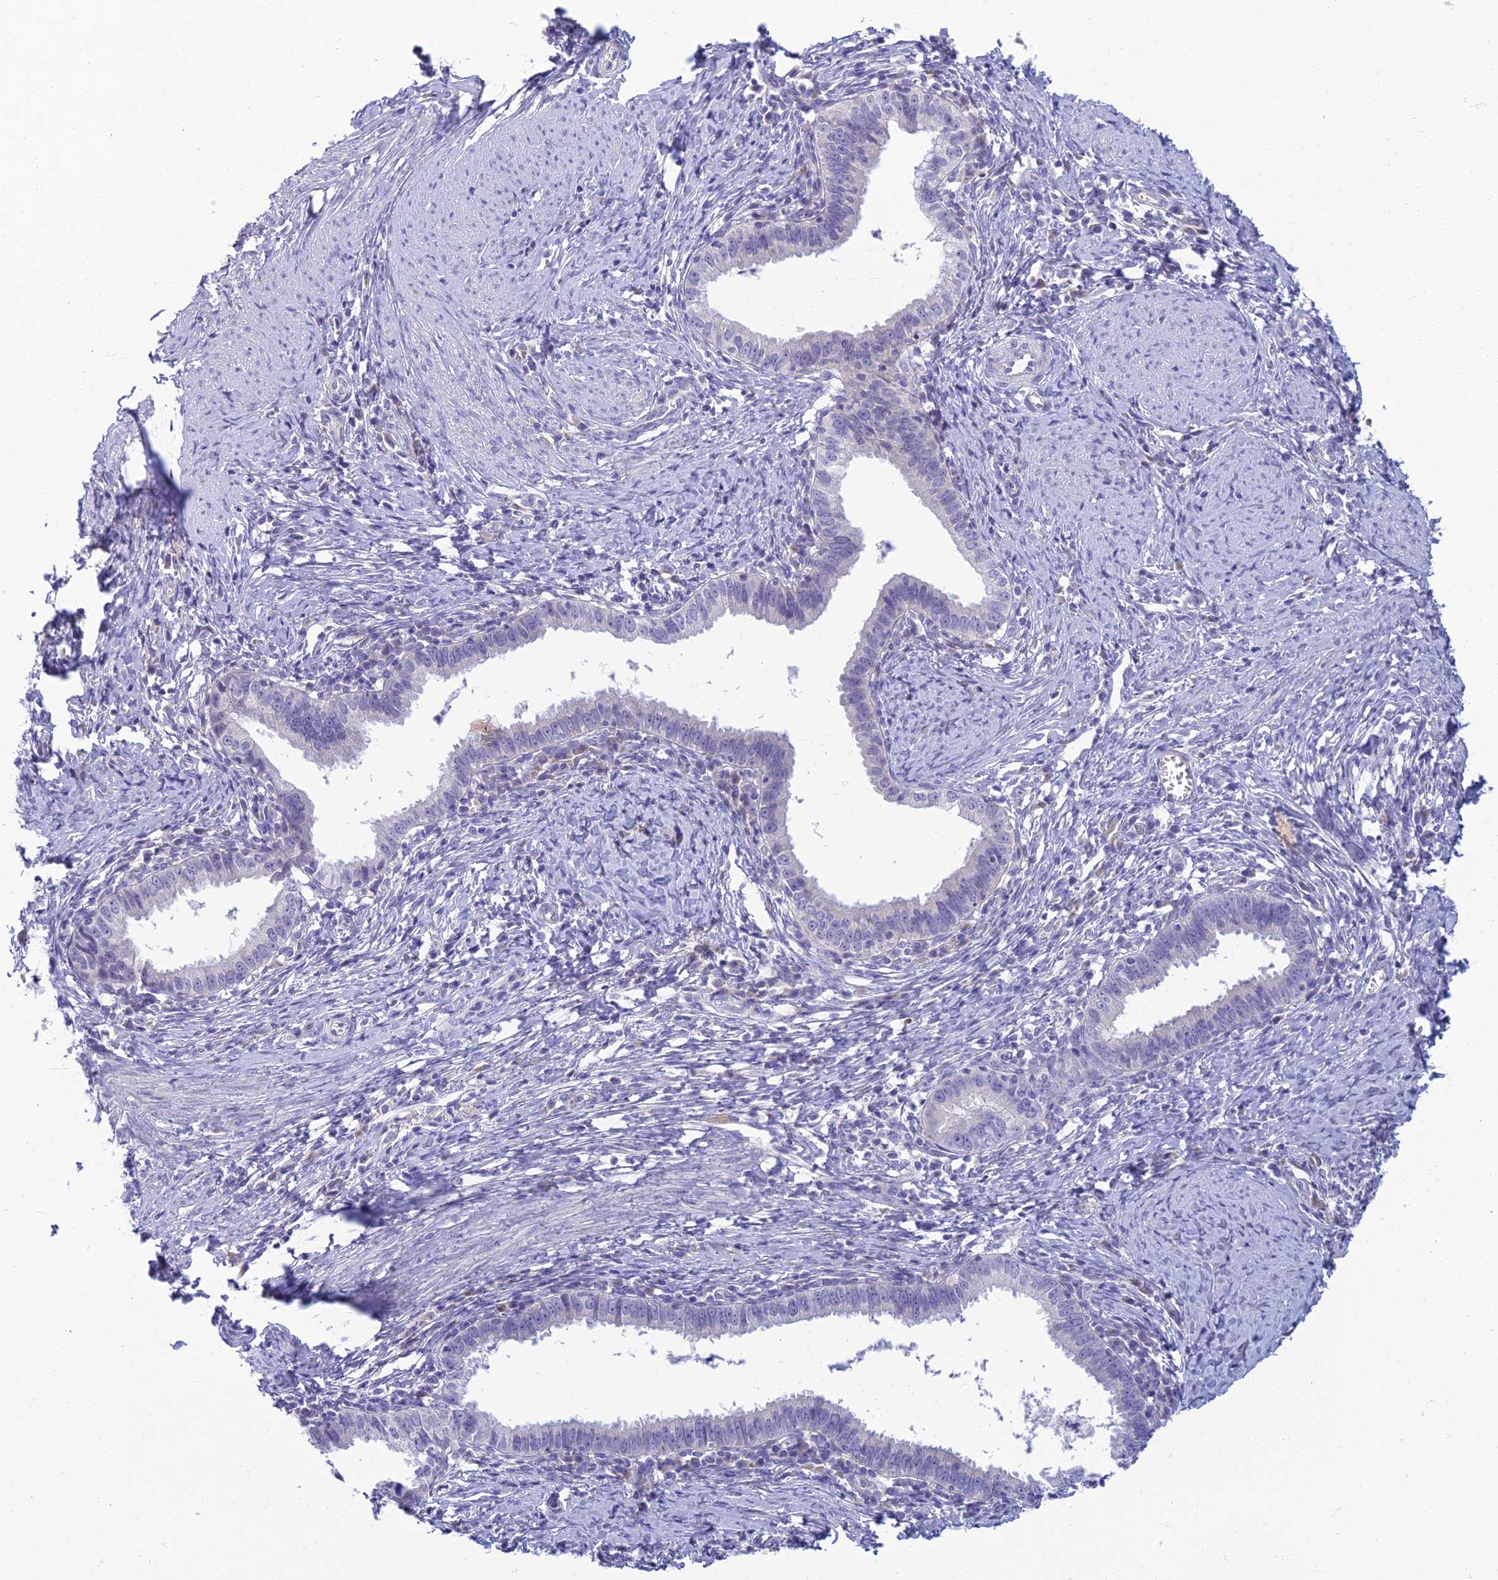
{"staining": {"intensity": "negative", "quantity": "none", "location": "none"}, "tissue": "cervical cancer", "cell_type": "Tumor cells", "image_type": "cancer", "snomed": [{"axis": "morphology", "description": "Adenocarcinoma, NOS"}, {"axis": "topography", "description": "Cervix"}], "caption": "Immunohistochemical staining of human cervical cancer (adenocarcinoma) reveals no significant positivity in tumor cells.", "gene": "SLC25A41", "patient": {"sex": "female", "age": 36}}